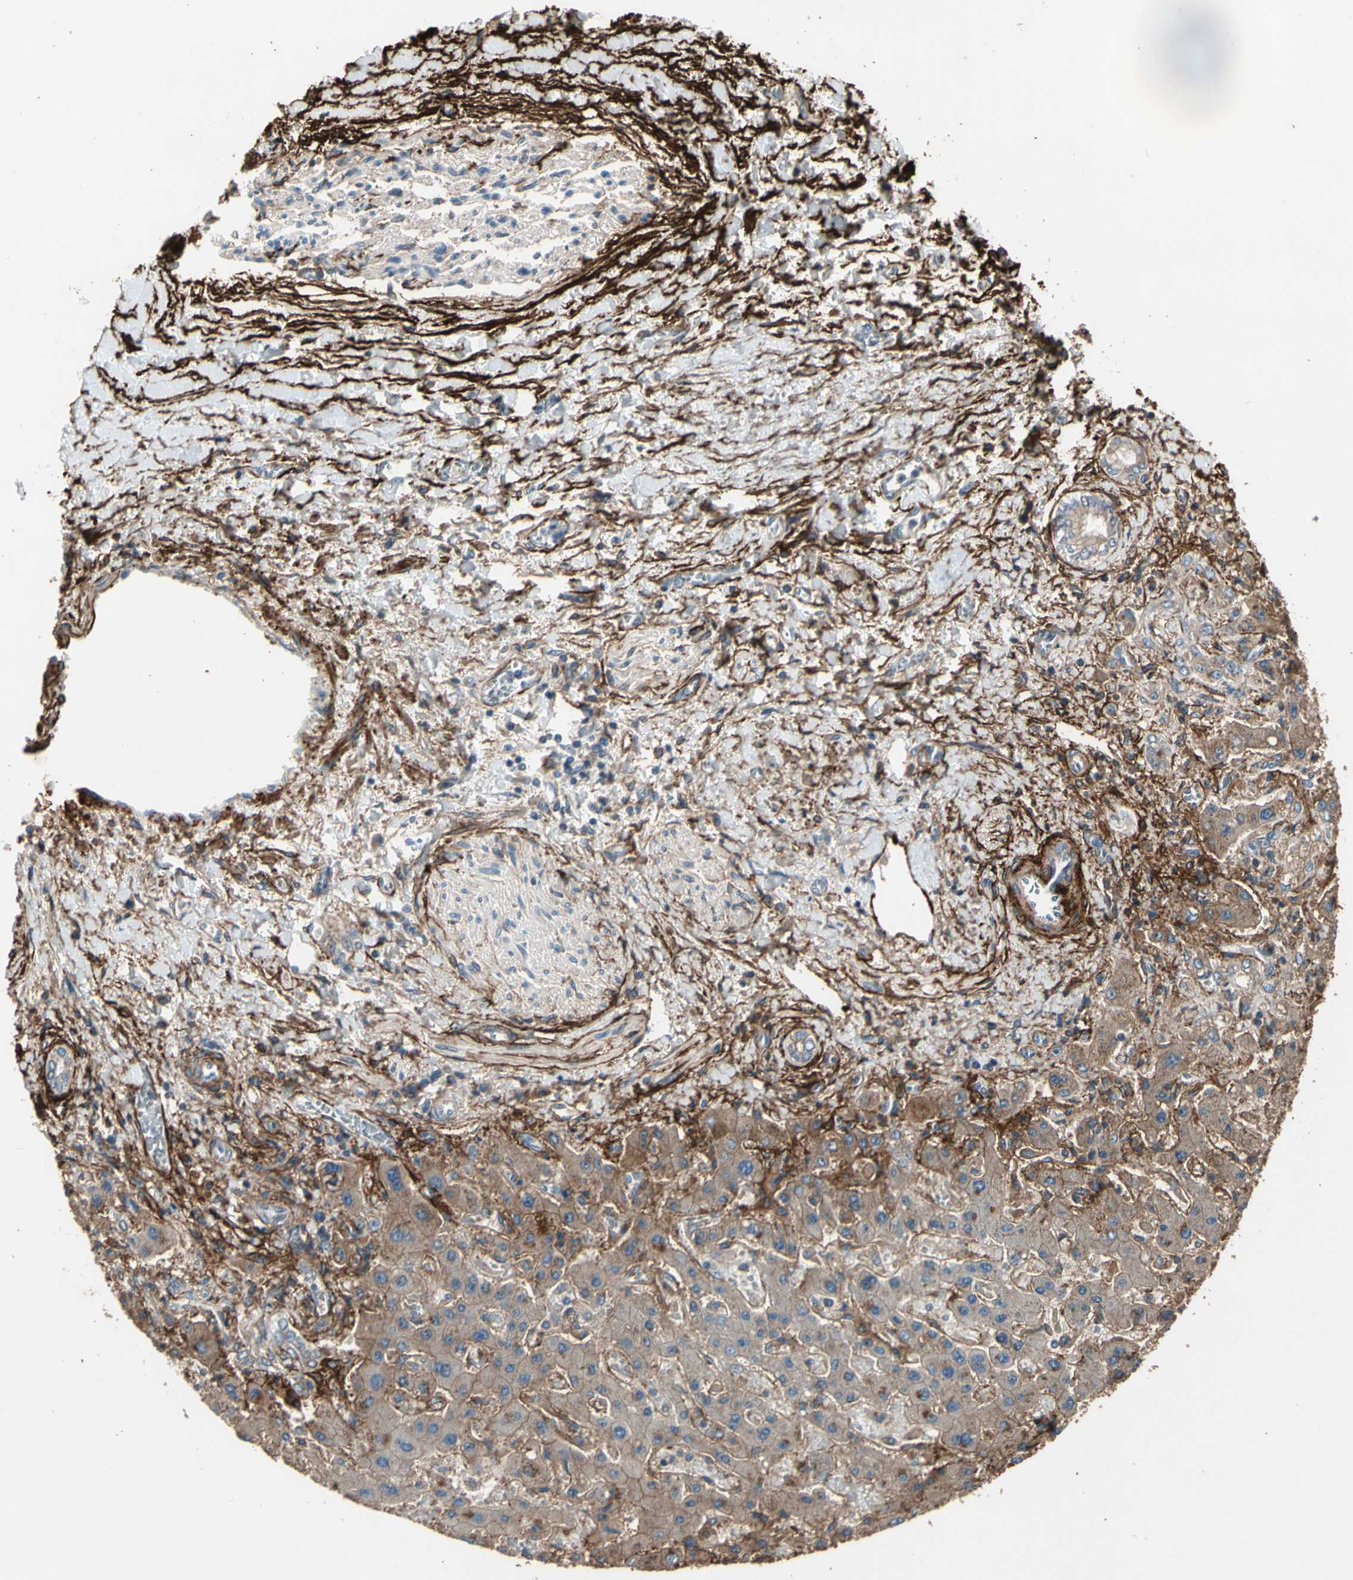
{"staining": {"intensity": "moderate", "quantity": ">75%", "location": "cytoplasmic/membranous"}, "tissue": "liver cancer", "cell_type": "Tumor cells", "image_type": "cancer", "snomed": [{"axis": "morphology", "description": "Cholangiocarcinoma"}, {"axis": "topography", "description": "Liver"}], "caption": "Liver cancer tissue displays moderate cytoplasmic/membranous positivity in about >75% of tumor cells, visualized by immunohistochemistry.", "gene": "SUSD2", "patient": {"sex": "male", "age": 50}}